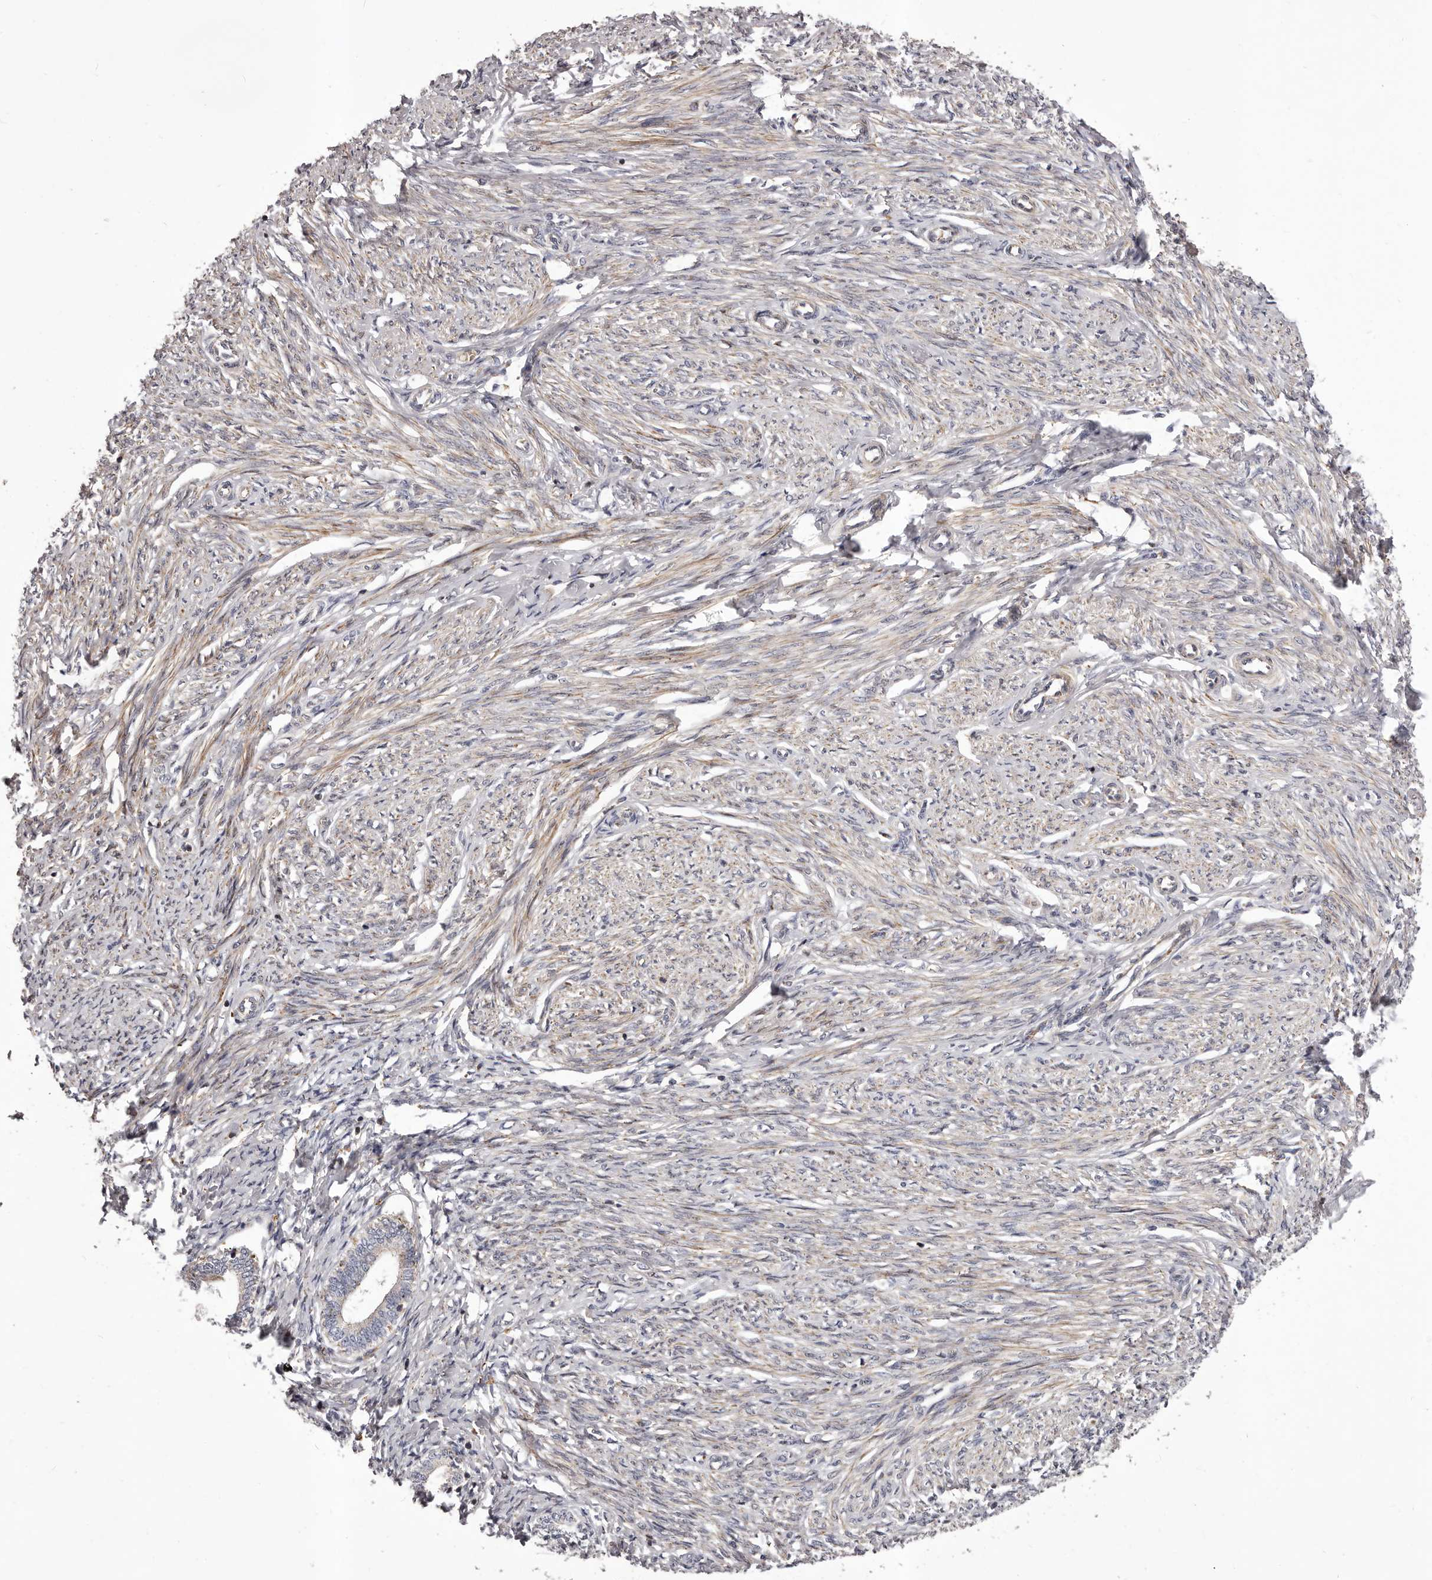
{"staining": {"intensity": "weak", "quantity": "<25%", "location": "cytoplasmic/membranous"}, "tissue": "endometrium", "cell_type": "Cells in endometrial stroma", "image_type": "normal", "snomed": [{"axis": "morphology", "description": "Normal tissue, NOS"}, {"axis": "topography", "description": "Endometrium"}], "caption": "IHC photomicrograph of normal endometrium: endometrium stained with DAB (3,3'-diaminobenzidine) exhibits no significant protein expression in cells in endometrial stroma.", "gene": "ALPK1", "patient": {"sex": "female", "age": 72}}